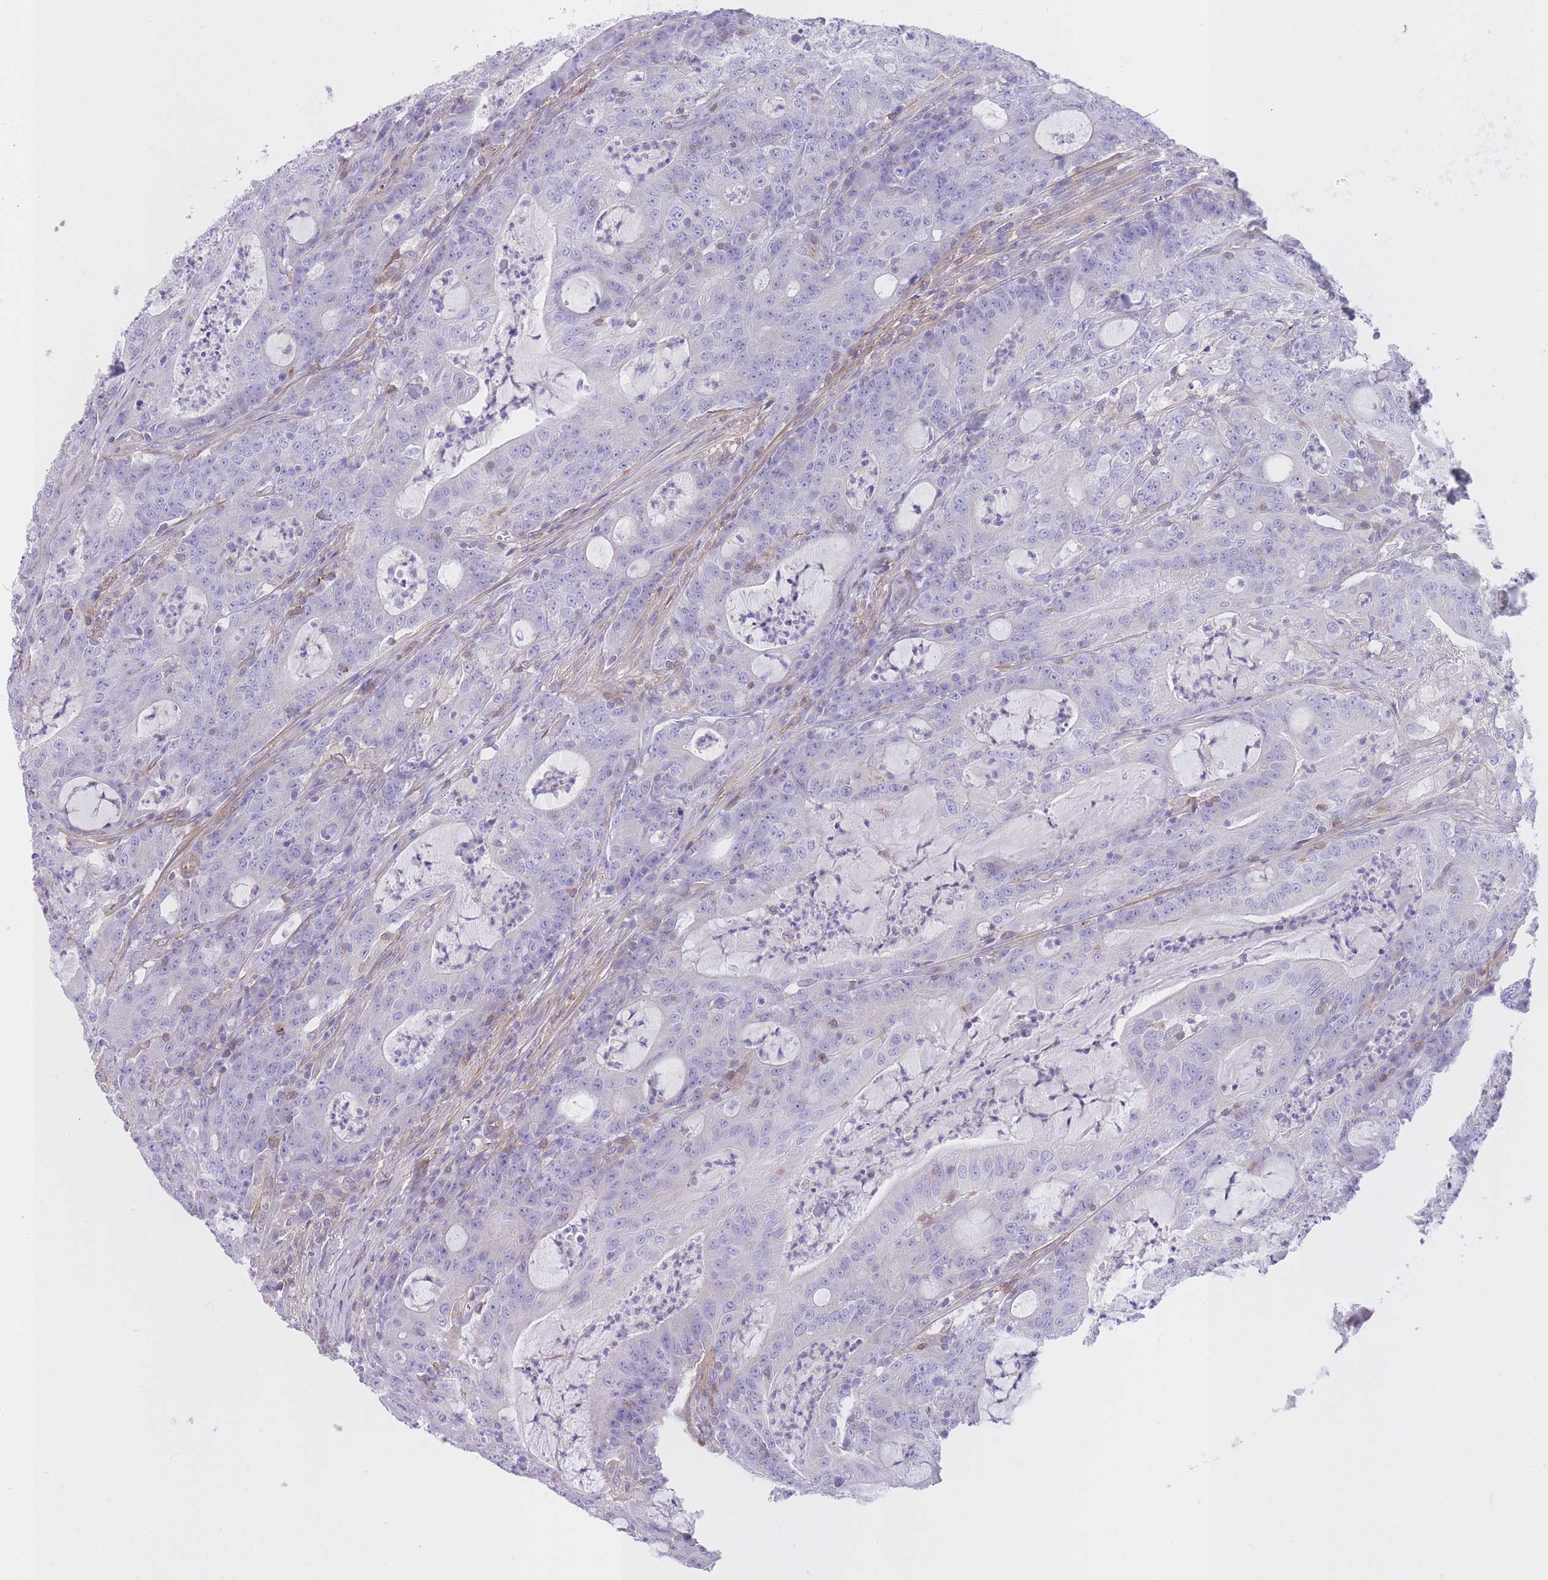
{"staining": {"intensity": "negative", "quantity": "none", "location": "none"}, "tissue": "colorectal cancer", "cell_type": "Tumor cells", "image_type": "cancer", "snomed": [{"axis": "morphology", "description": "Adenocarcinoma, NOS"}, {"axis": "topography", "description": "Colon"}], "caption": "Adenocarcinoma (colorectal) was stained to show a protein in brown. There is no significant staining in tumor cells.", "gene": "LDB3", "patient": {"sex": "male", "age": 83}}